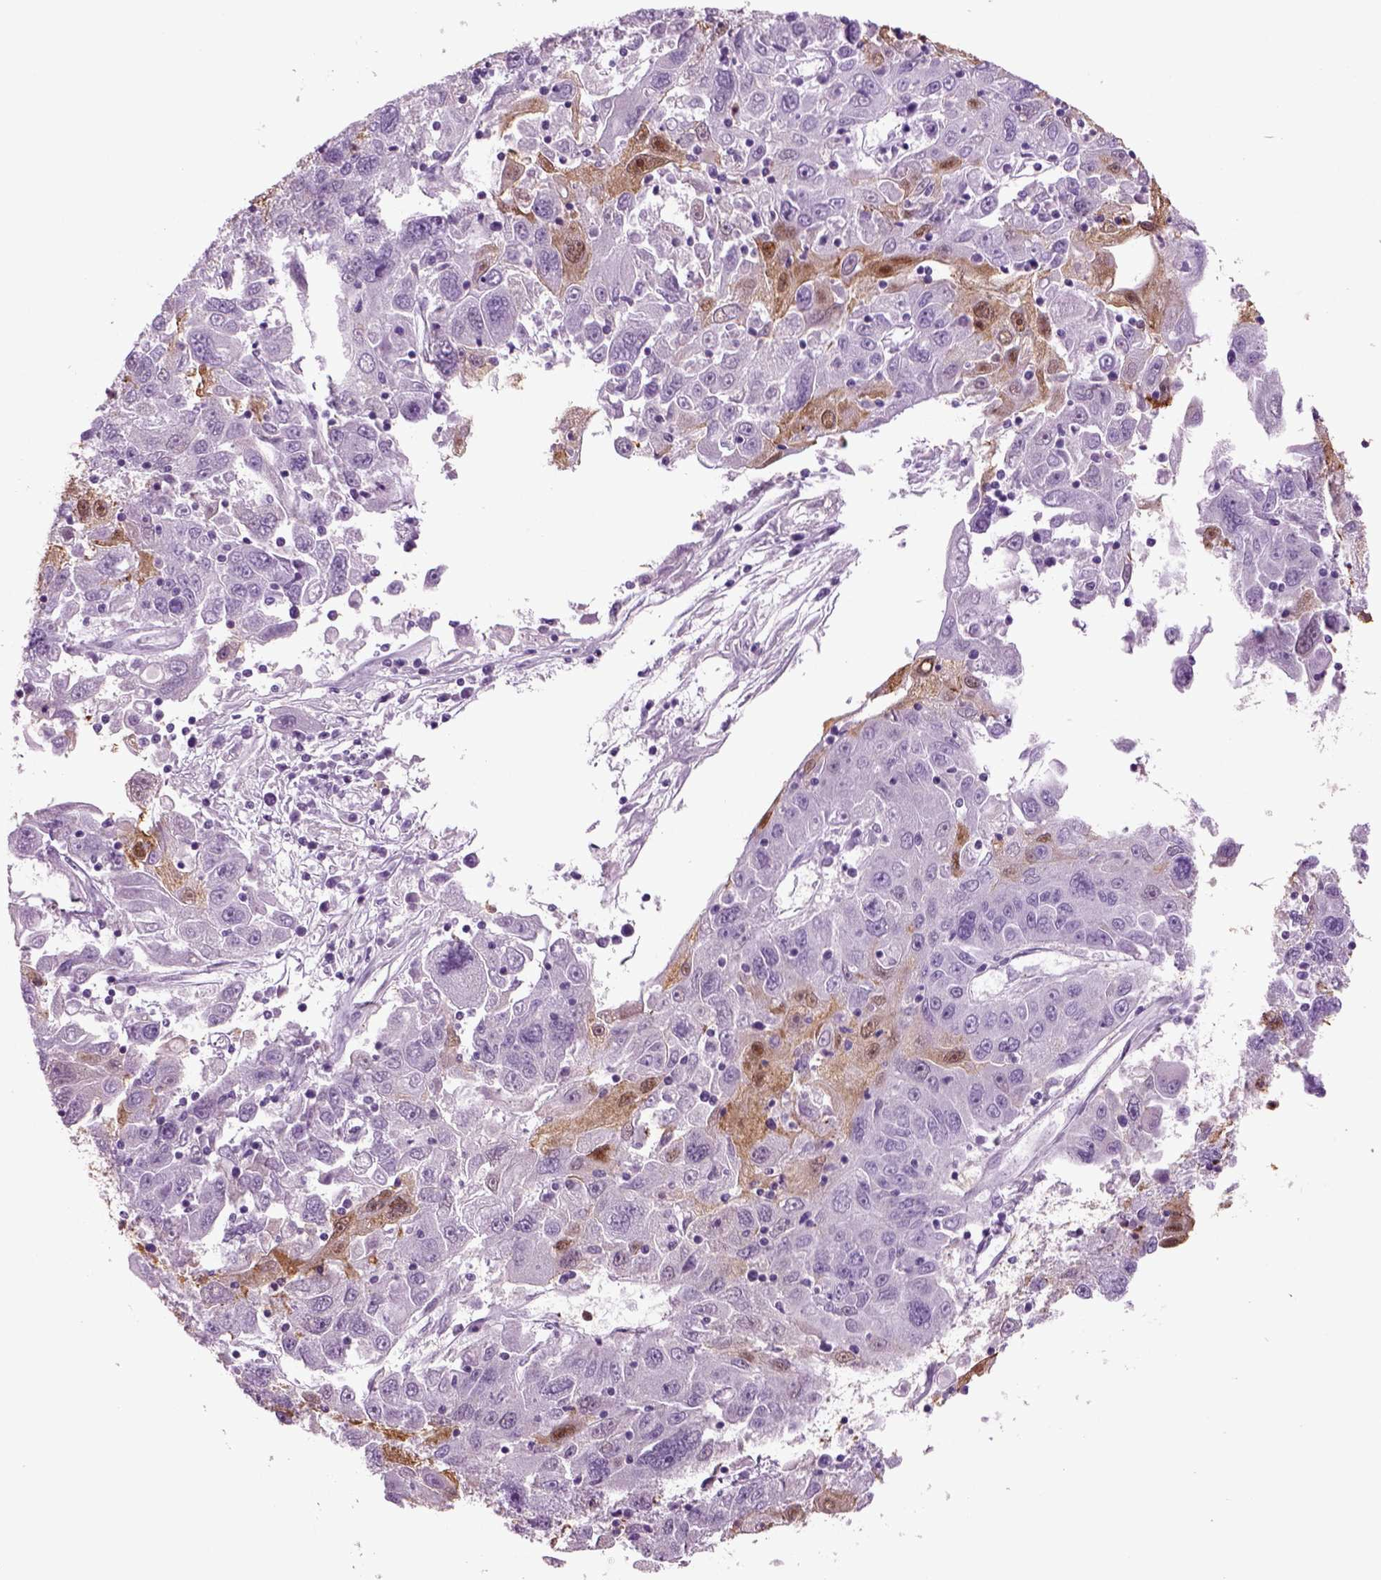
{"staining": {"intensity": "moderate", "quantity": "<25%", "location": "cytoplasmic/membranous"}, "tissue": "stomach cancer", "cell_type": "Tumor cells", "image_type": "cancer", "snomed": [{"axis": "morphology", "description": "Adenocarcinoma, NOS"}, {"axis": "topography", "description": "Stomach"}], "caption": "Stomach cancer (adenocarcinoma) stained for a protein reveals moderate cytoplasmic/membranous positivity in tumor cells.", "gene": "ACER3", "patient": {"sex": "male", "age": 56}}